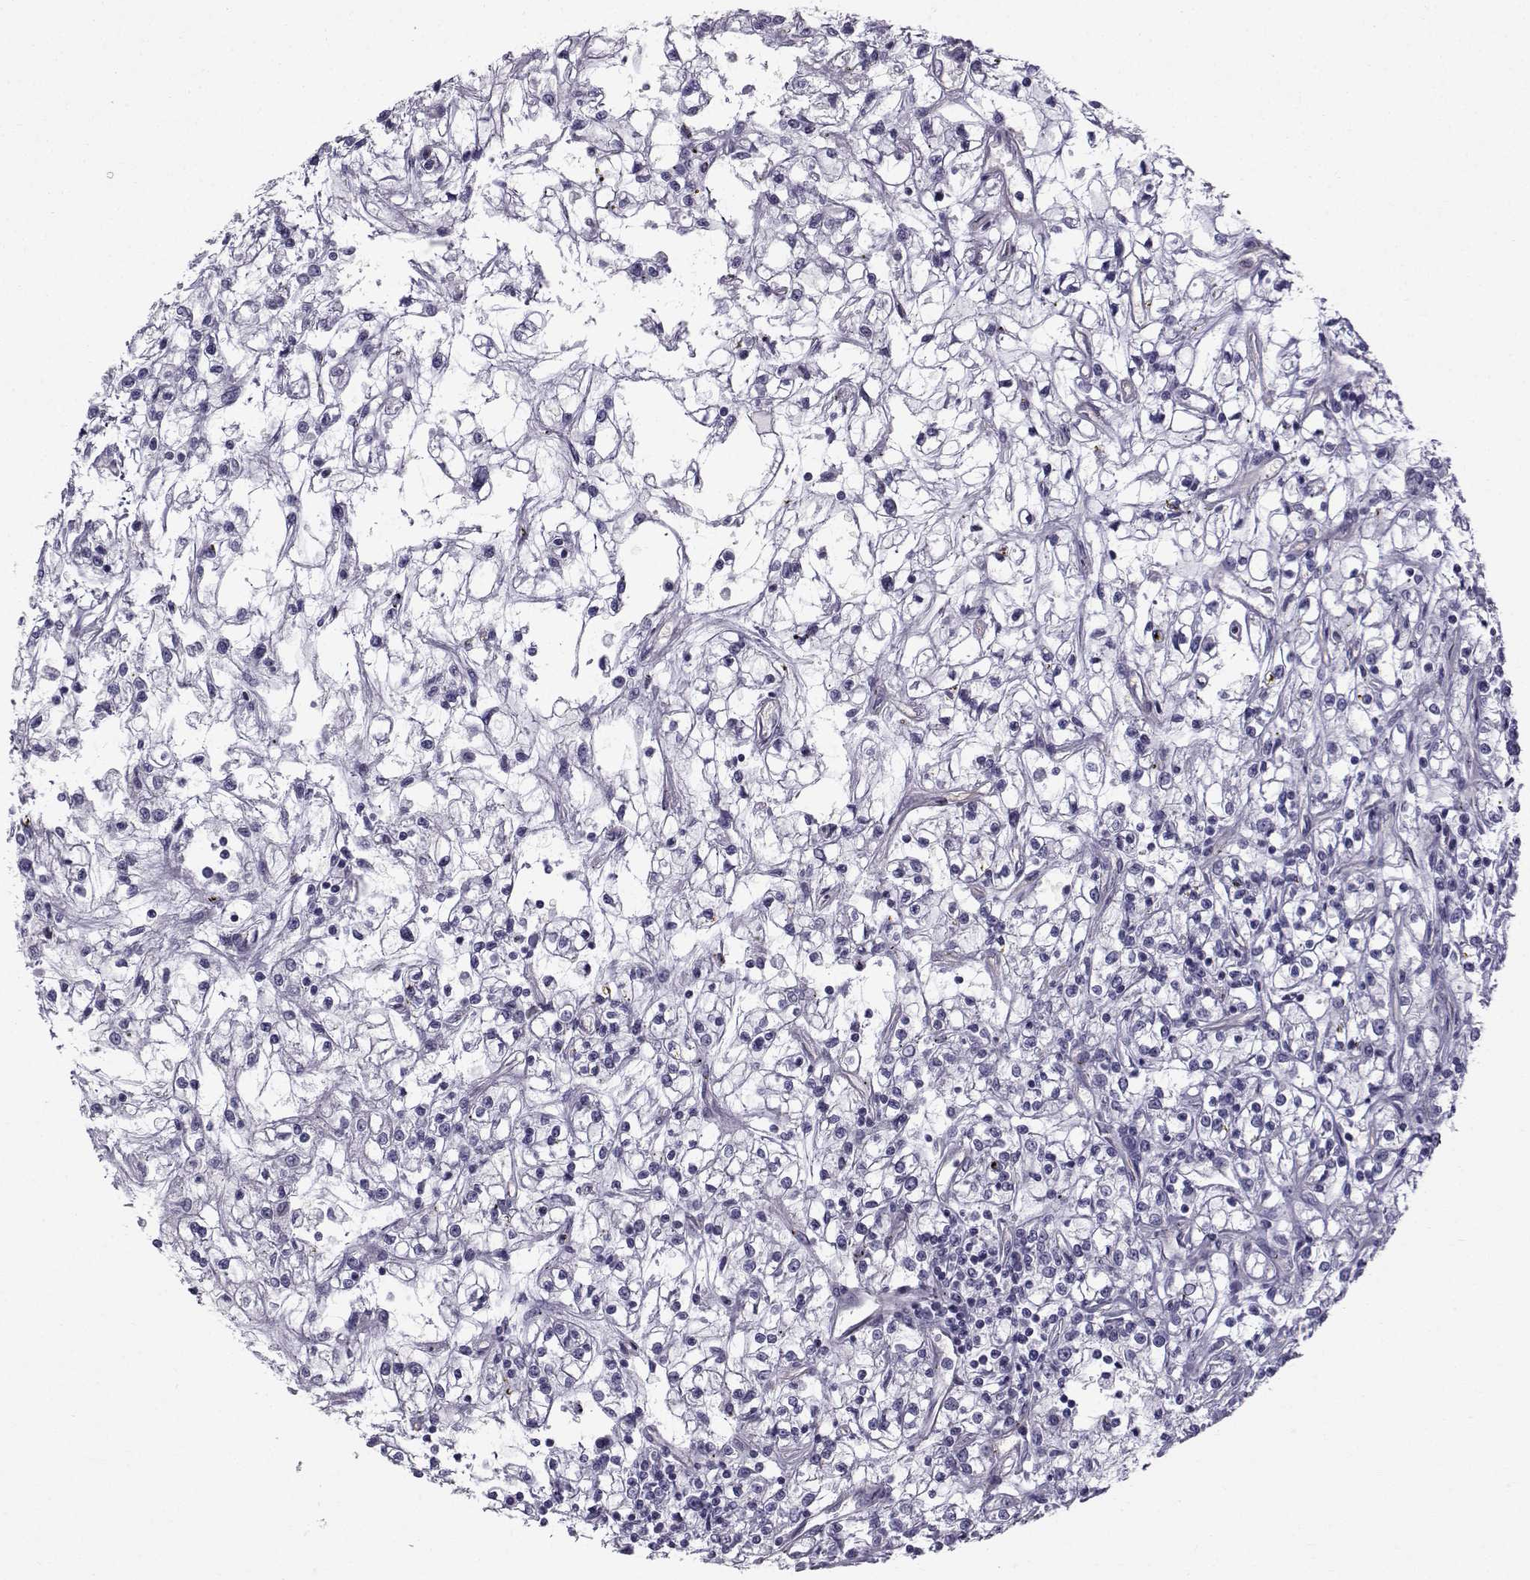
{"staining": {"intensity": "negative", "quantity": "none", "location": "none"}, "tissue": "renal cancer", "cell_type": "Tumor cells", "image_type": "cancer", "snomed": [{"axis": "morphology", "description": "Adenocarcinoma, NOS"}, {"axis": "topography", "description": "Kidney"}], "caption": "Renal cancer (adenocarcinoma) stained for a protein using immunohistochemistry shows no expression tumor cells.", "gene": "QPCT", "patient": {"sex": "female", "age": 59}}